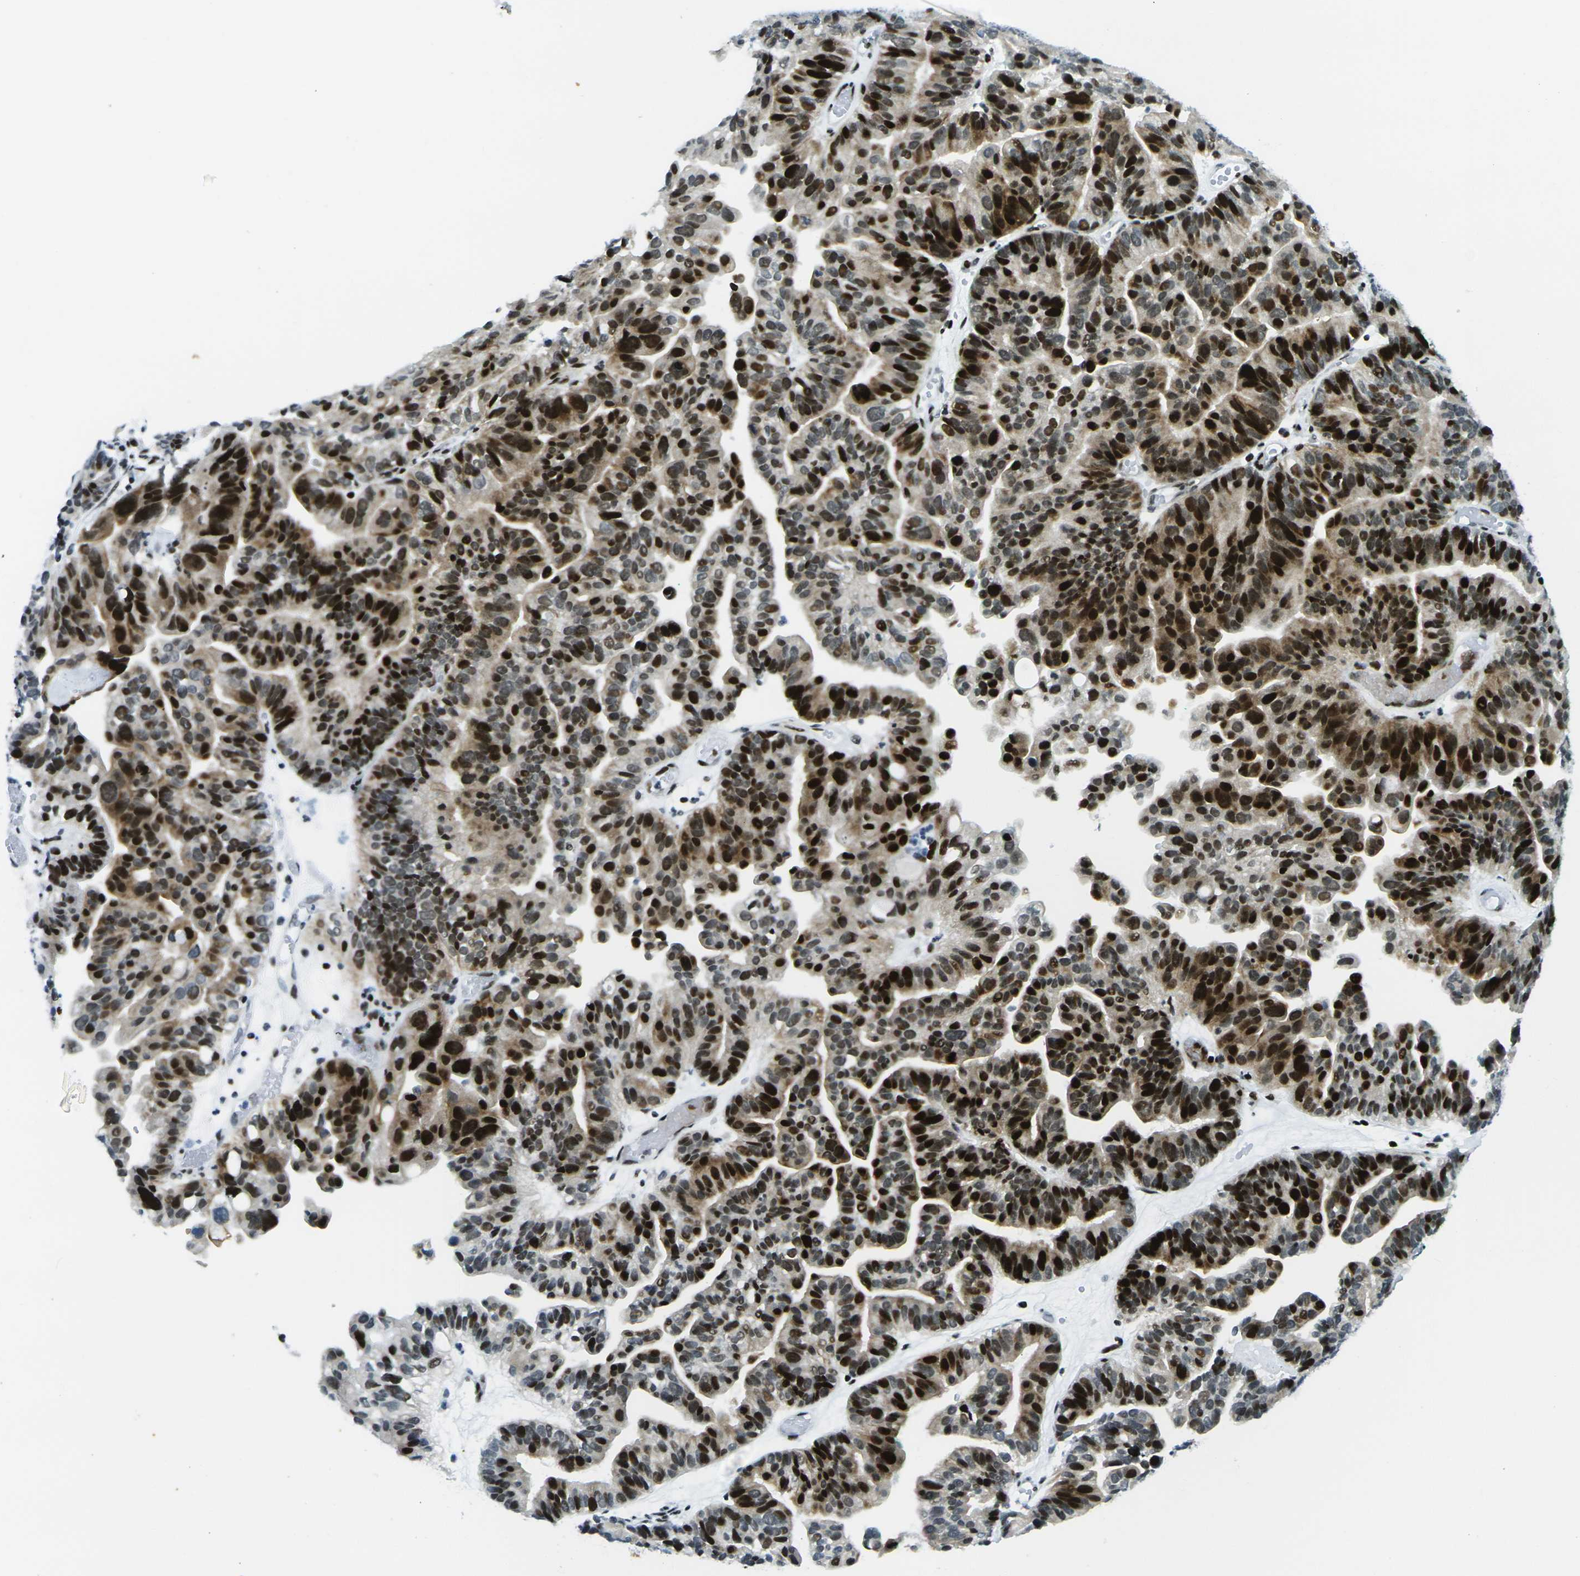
{"staining": {"intensity": "strong", "quantity": ">75%", "location": "cytoplasmic/membranous,nuclear"}, "tissue": "ovarian cancer", "cell_type": "Tumor cells", "image_type": "cancer", "snomed": [{"axis": "morphology", "description": "Cystadenocarcinoma, serous, NOS"}, {"axis": "topography", "description": "Ovary"}], "caption": "Ovarian serous cystadenocarcinoma tissue exhibits strong cytoplasmic/membranous and nuclear expression in approximately >75% of tumor cells, visualized by immunohistochemistry. The staining was performed using DAB, with brown indicating positive protein expression. Nuclei are stained blue with hematoxylin.", "gene": "H3-3A", "patient": {"sex": "female", "age": 56}}